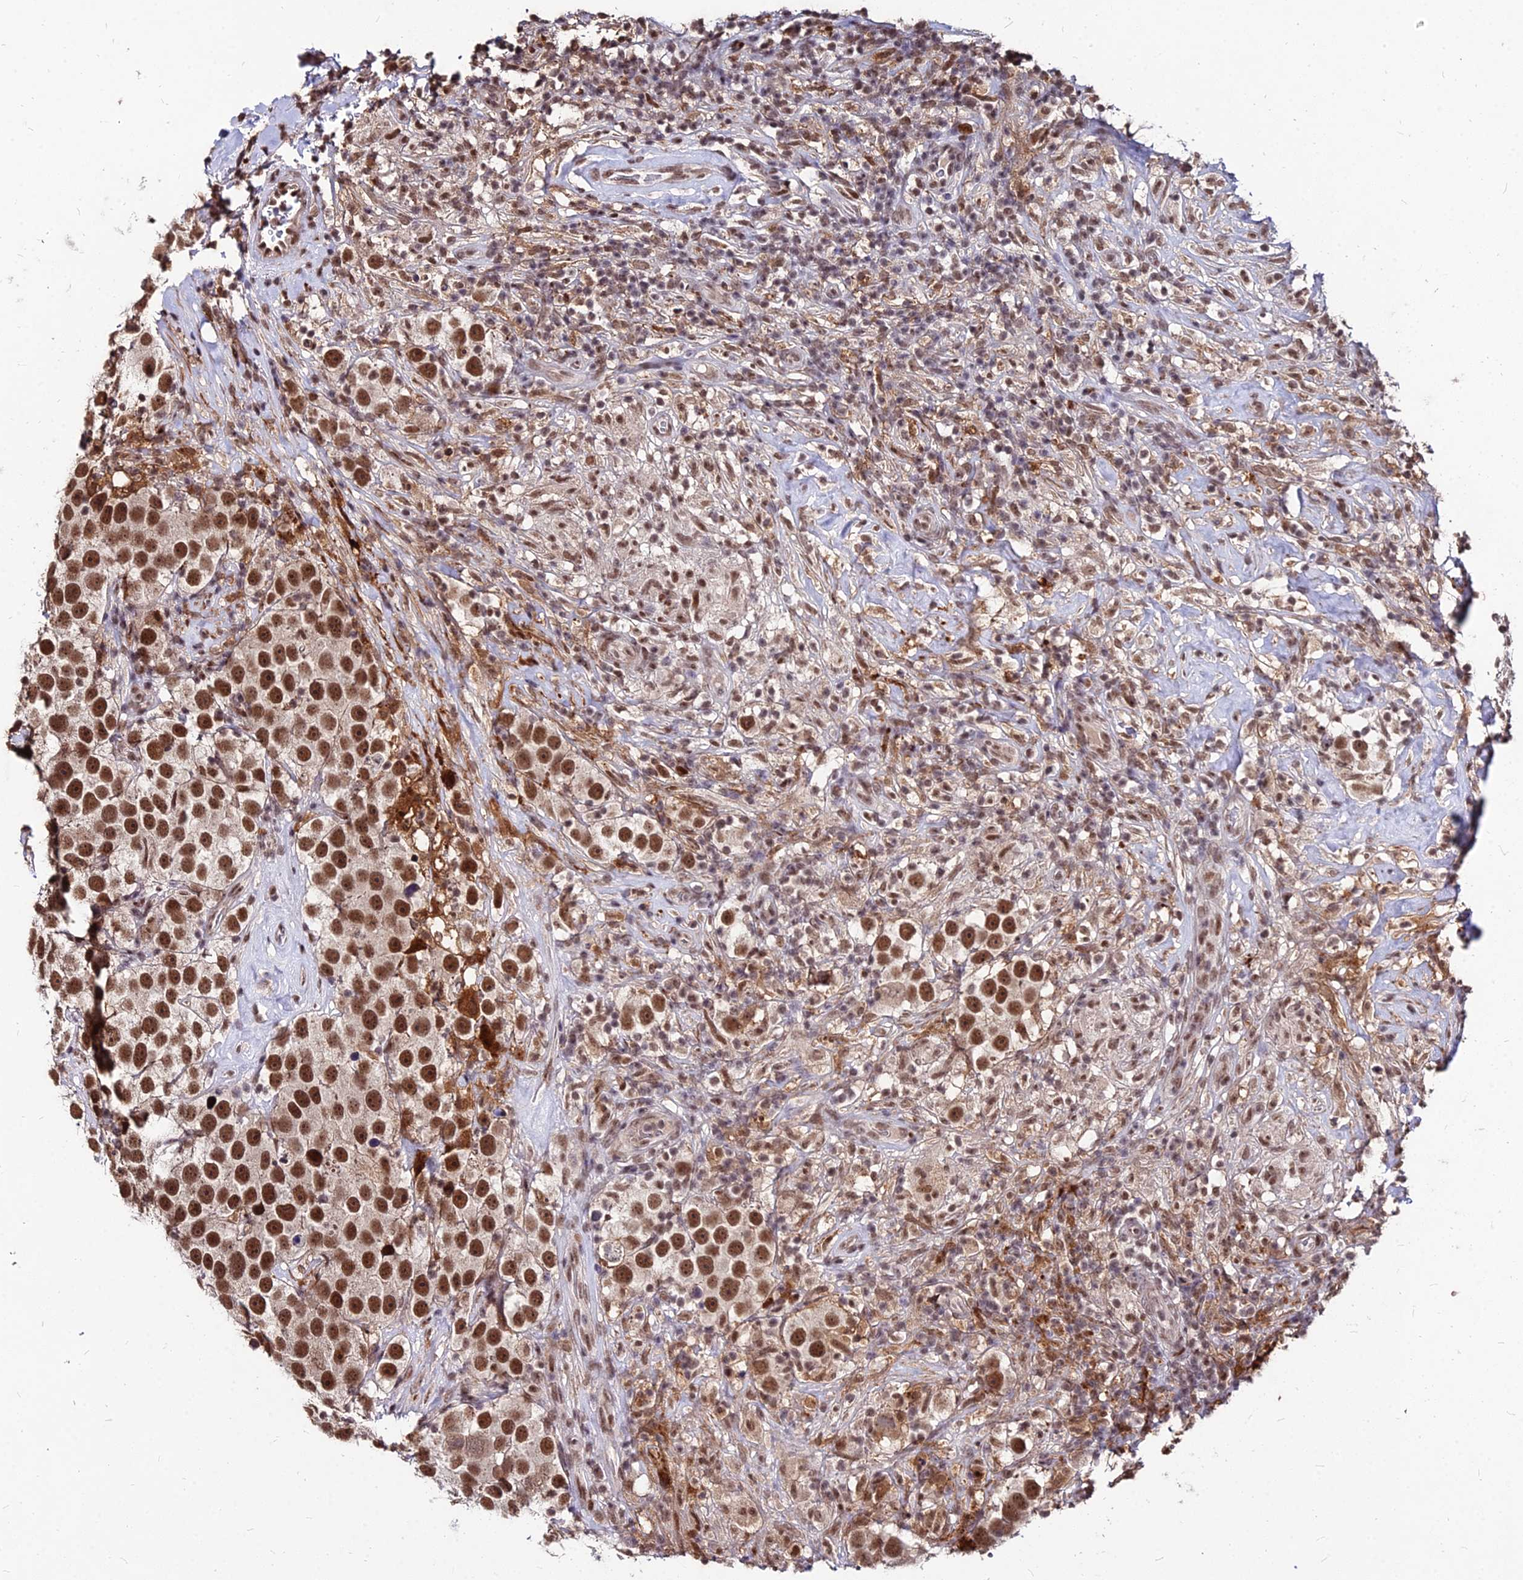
{"staining": {"intensity": "strong", "quantity": ">75%", "location": "nuclear"}, "tissue": "testis cancer", "cell_type": "Tumor cells", "image_type": "cancer", "snomed": [{"axis": "morphology", "description": "Seminoma, NOS"}, {"axis": "topography", "description": "Testis"}], "caption": "DAB (3,3'-diaminobenzidine) immunohistochemical staining of testis seminoma exhibits strong nuclear protein expression in approximately >75% of tumor cells. (IHC, brightfield microscopy, high magnification).", "gene": "ZBED4", "patient": {"sex": "male", "age": 49}}